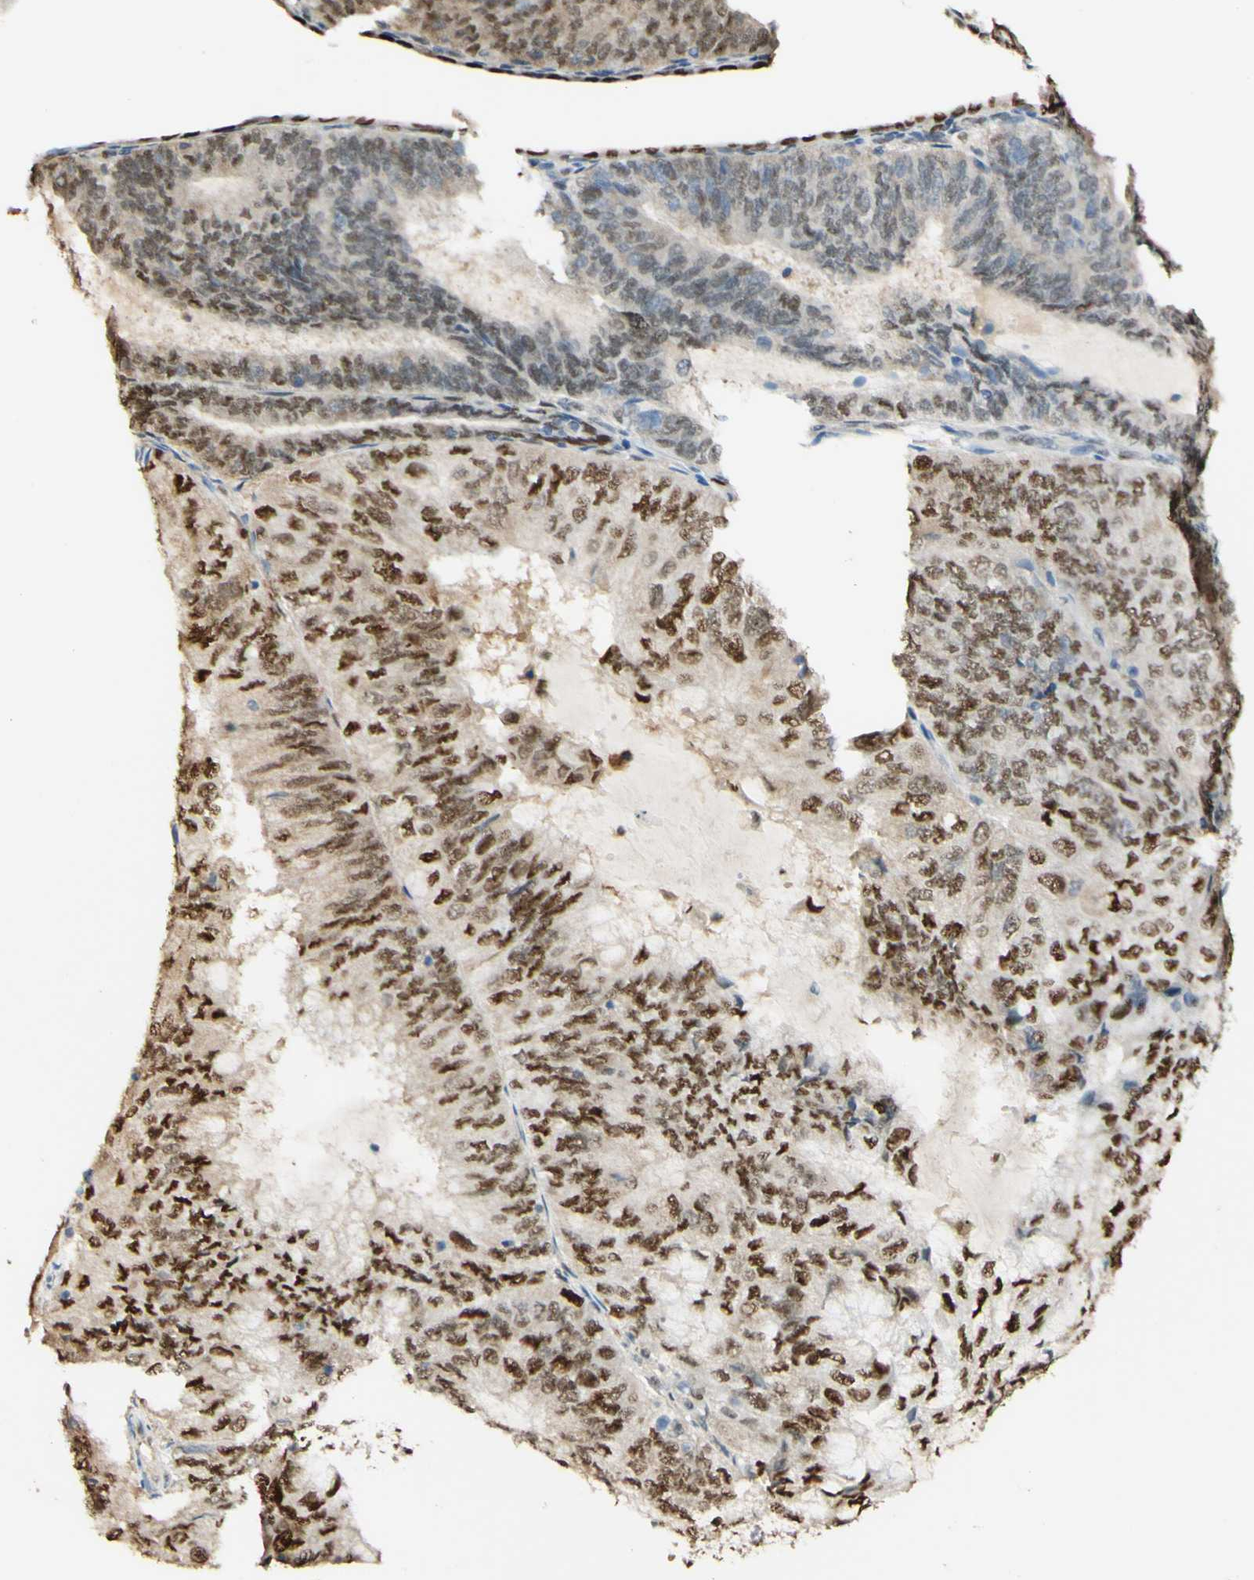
{"staining": {"intensity": "strong", "quantity": "25%-75%", "location": "nuclear"}, "tissue": "endometrial cancer", "cell_type": "Tumor cells", "image_type": "cancer", "snomed": [{"axis": "morphology", "description": "Adenocarcinoma, NOS"}, {"axis": "topography", "description": "Endometrium"}], "caption": "Human endometrial cancer stained for a protein (brown) shows strong nuclear positive staining in about 25%-75% of tumor cells.", "gene": "MAP3K4", "patient": {"sex": "female", "age": 81}}